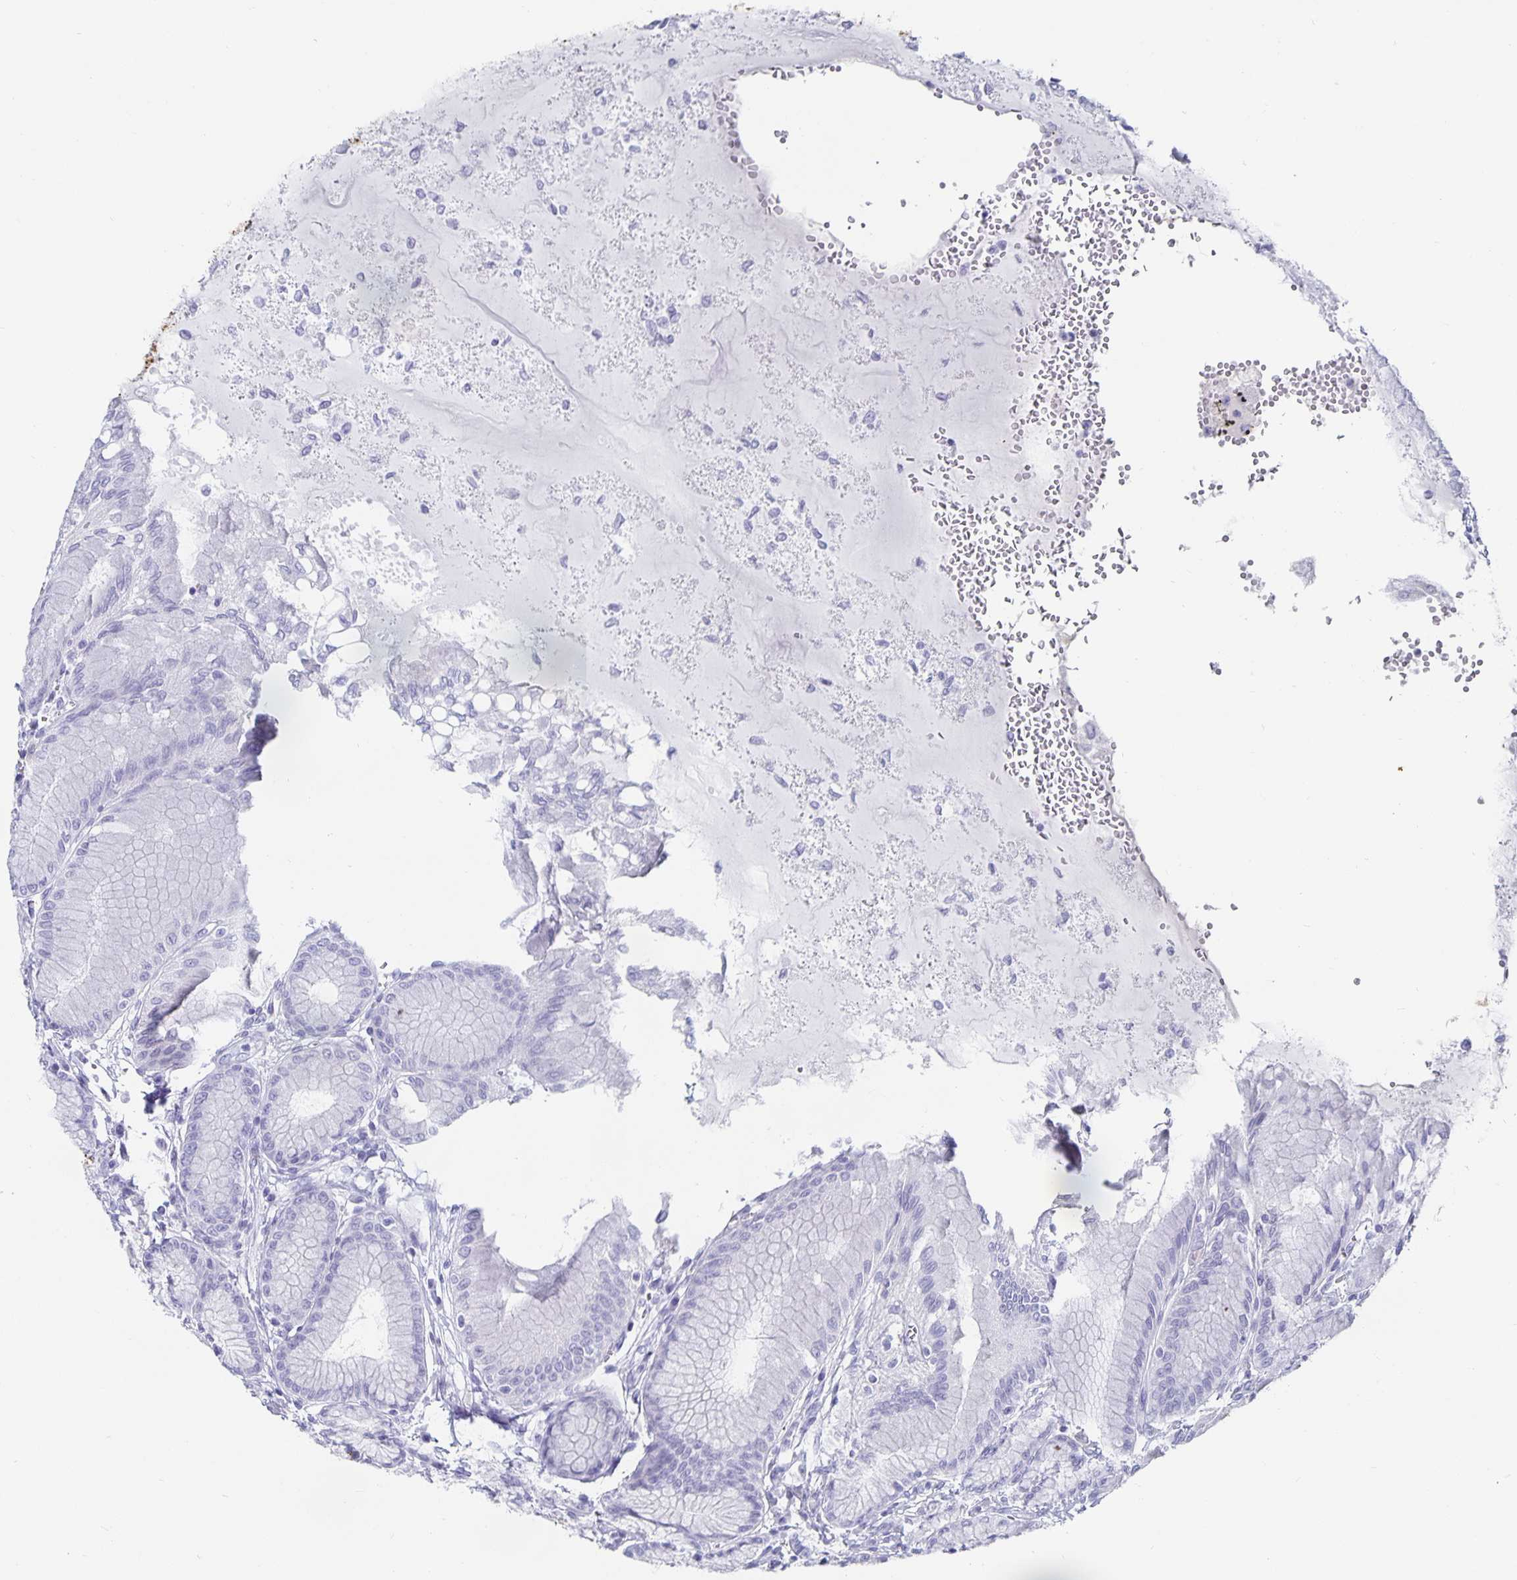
{"staining": {"intensity": "strong", "quantity": "<25%", "location": "cytoplasmic/membranous"}, "tissue": "stomach", "cell_type": "Glandular cells", "image_type": "normal", "snomed": [{"axis": "morphology", "description": "Normal tissue, NOS"}, {"axis": "topography", "description": "Stomach"}, {"axis": "topography", "description": "Stomach, lower"}], "caption": "Glandular cells exhibit medium levels of strong cytoplasmic/membranous staining in about <25% of cells in benign stomach.", "gene": "CHGA", "patient": {"sex": "male", "age": 76}}